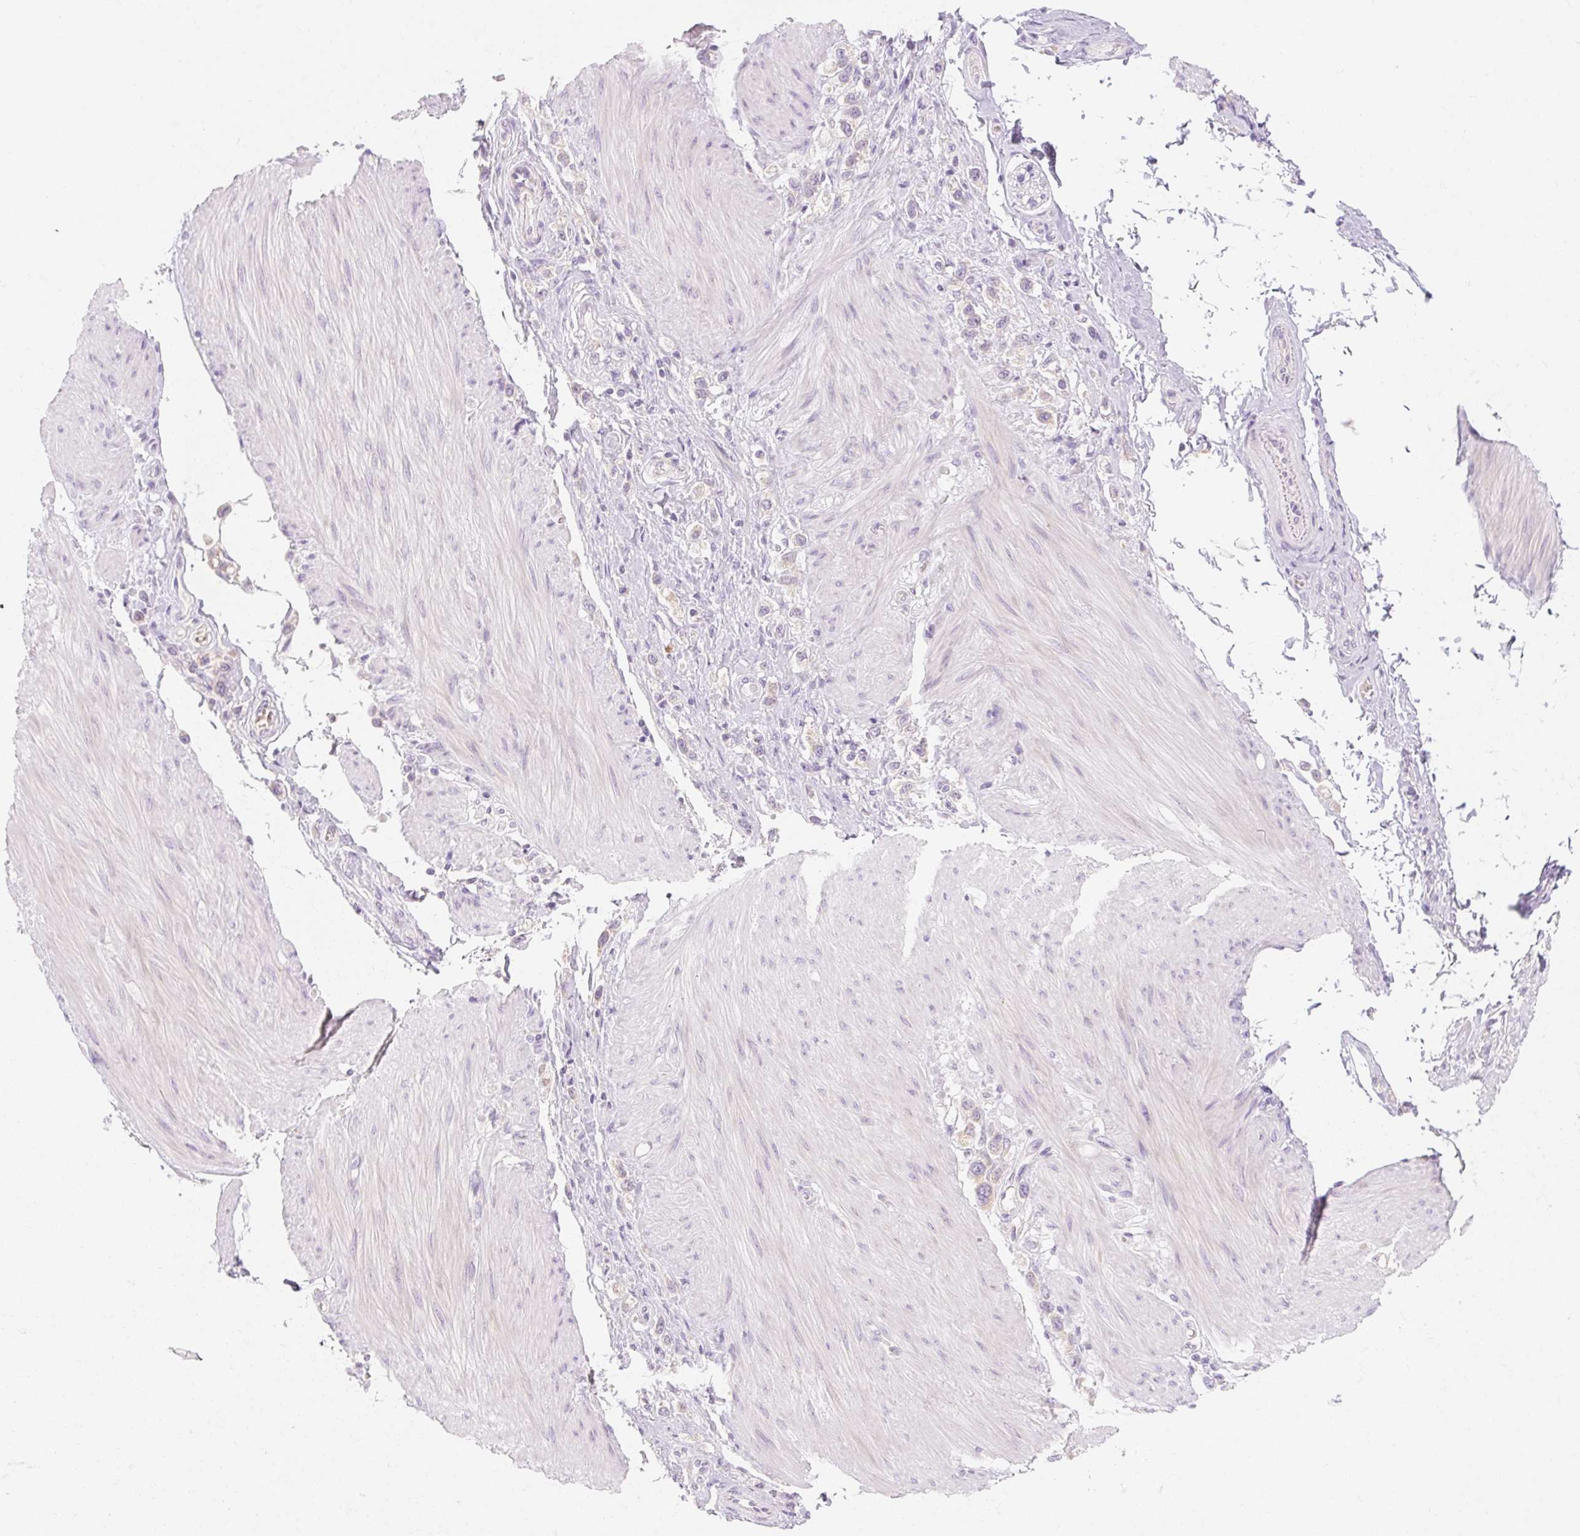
{"staining": {"intensity": "weak", "quantity": "<25%", "location": "cytoplasmic/membranous"}, "tissue": "stomach cancer", "cell_type": "Tumor cells", "image_type": "cancer", "snomed": [{"axis": "morphology", "description": "Adenocarcinoma, NOS"}, {"axis": "topography", "description": "Stomach"}], "caption": "DAB immunohistochemical staining of human stomach adenocarcinoma reveals no significant positivity in tumor cells.", "gene": "MYO1D", "patient": {"sex": "female", "age": 65}}